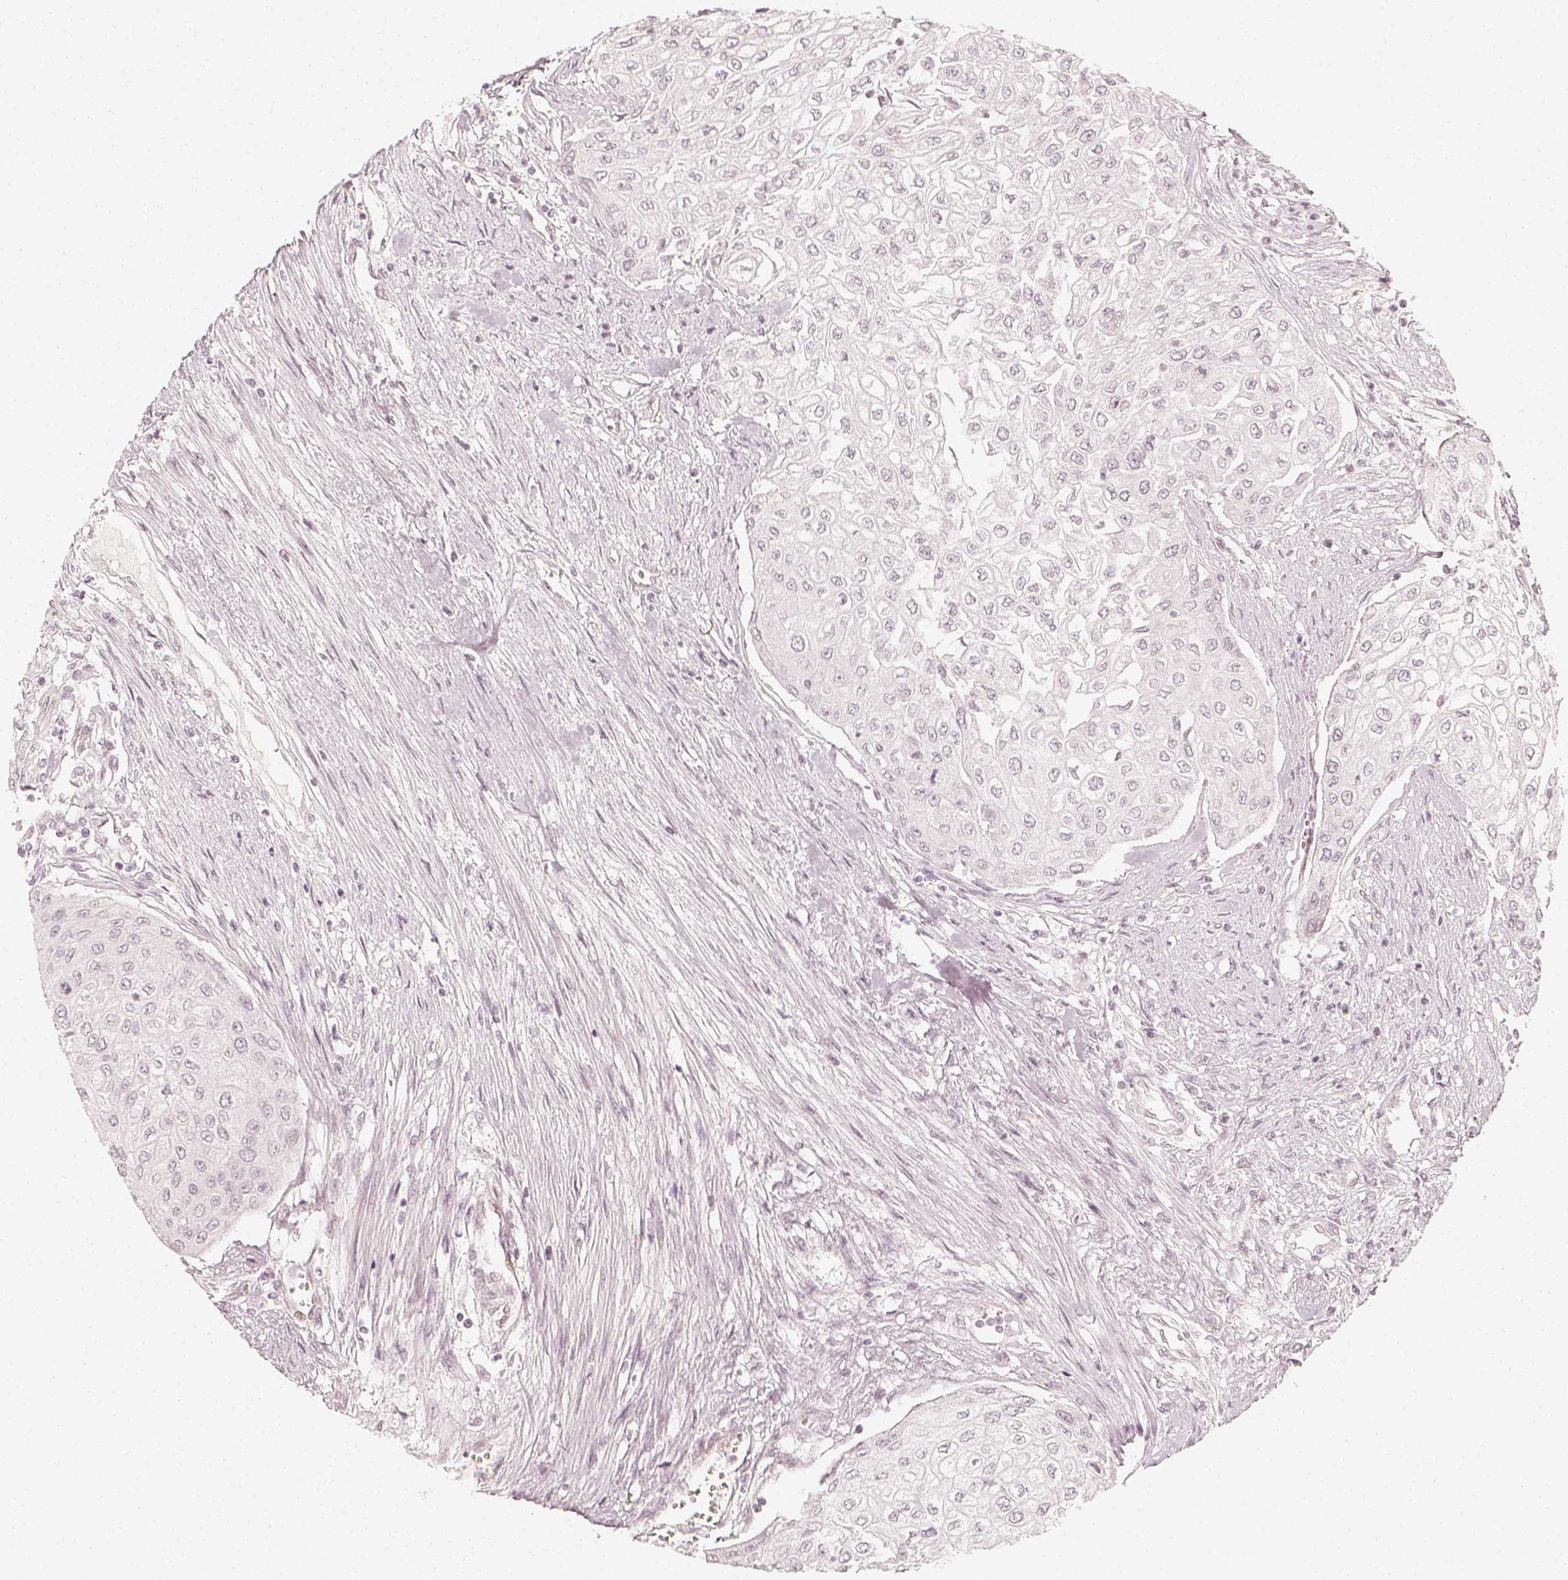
{"staining": {"intensity": "negative", "quantity": "none", "location": "none"}, "tissue": "urothelial cancer", "cell_type": "Tumor cells", "image_type": "cancer", "snomed": [{"axis": "morphology", "description": "Urothelial carcinoma, High grade"}, {"axis": "topography", "description": "Urinary bladder"}], "caption": "The immunohistochemistry photomicrograph has no significant positivity in tumor cells of urothelial cancer tissue.", "gene": "KRTAP2-1", "patient": {"sex": "male", "age": 62}}